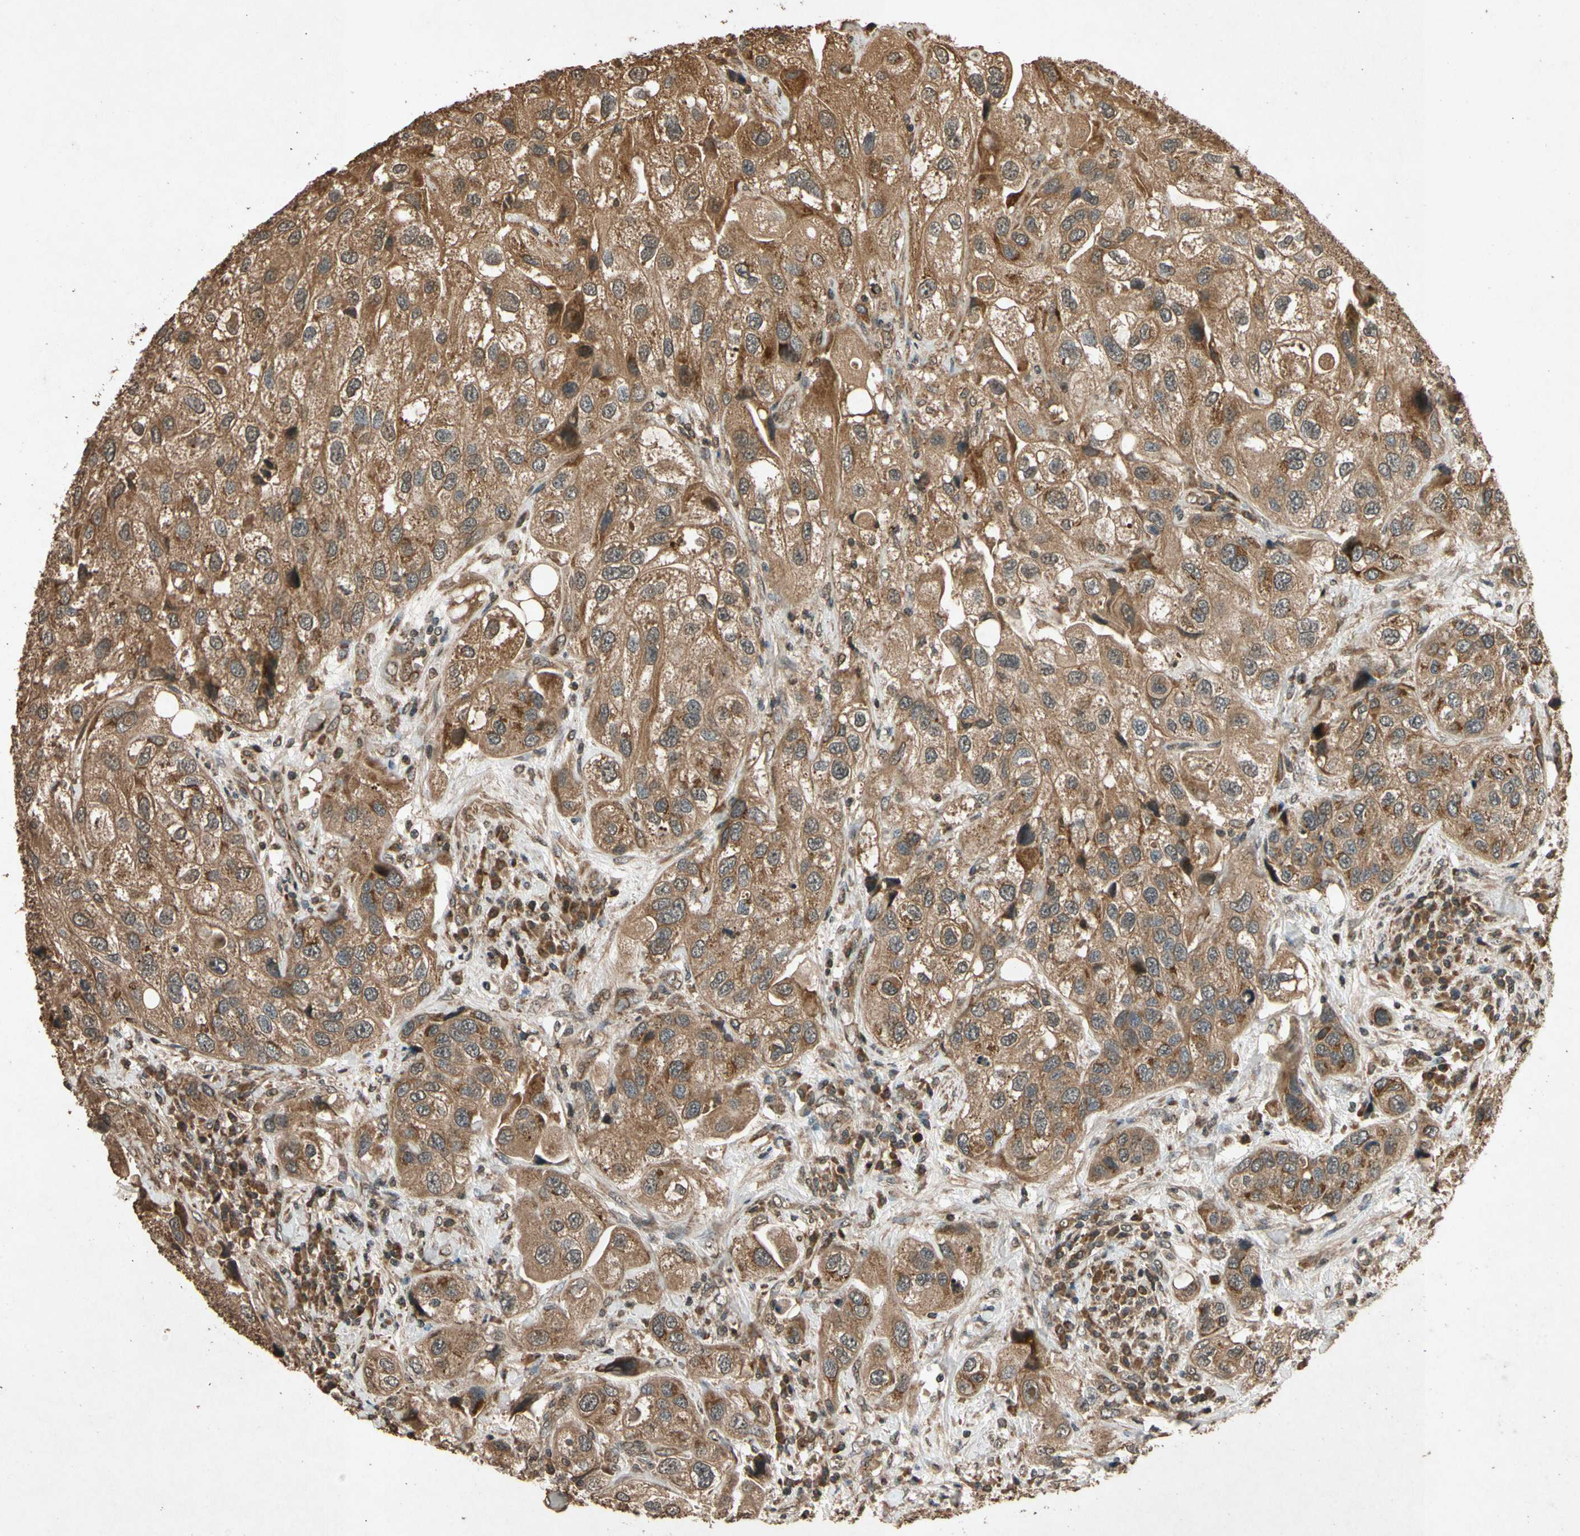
{"staining": {"intensity": "moderate", "quantity": ">75%", "location": "cytoplasmic/membranous"}, "tissue": "urothelial cancer", "cell_type": "Tumor cells", "image_type": "cancer", "snomed": [{"axis": "morphology", "description": "Urothelial carcinoma, High grade"}, {"axis": "topography", "description": "Urinary bladder"}], "caption": "This photomicrograph displays urothelial cancer stained with IHC to label a protein in brown. The cytoplasmic/membranous of tumor cells show moderate positivity for the protein. Nuclei are counter-stained blue.", "gene": "TXN2", "patient": {"sex": "female", "age": 64}}